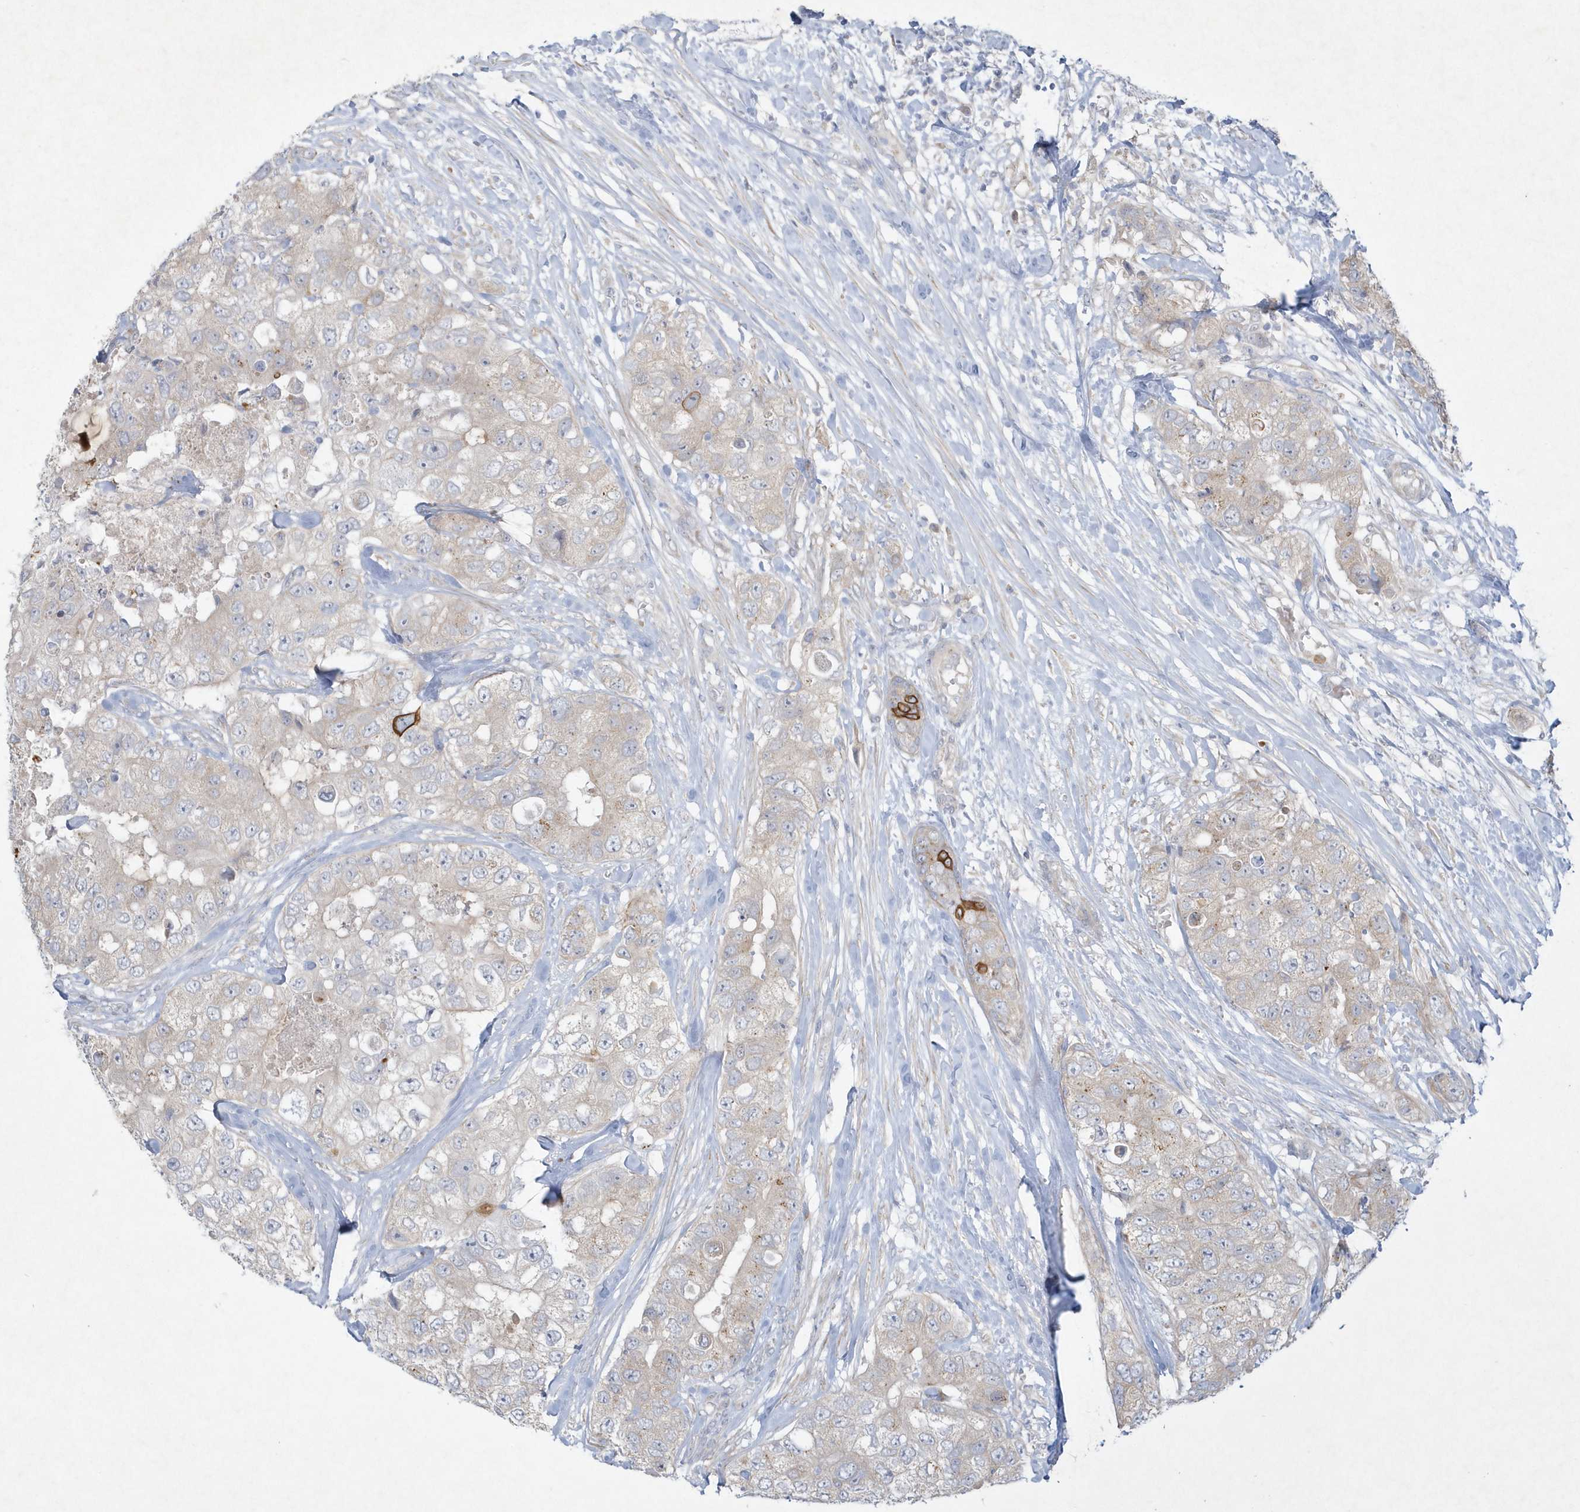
{"staining": {"intensity": "moderate", "quantity": "<25%", "location": "cytoplasmic/membranous"}, "tissue": "breast cancer", "cell_type": "Tumor cells", "image_type": "cancer", "snomed": [{"axis": "morphology", "description": "Duct carcinoma"}, {"axis": "topography", "description": "Breast"}], "caption": "High-magnification brightfield microscopy of breast infiltrating ductal carcinoma stained with DAB (3,3'-diaminobenzidine) (brown) and counterstained with hematoxylin (blue). tumor cells exhibit moderate cytoplasmic/membranous staining is identified in about<25% of cells.", "gene": "LARS1", "patient": {"sex": "female", "age": 62}}